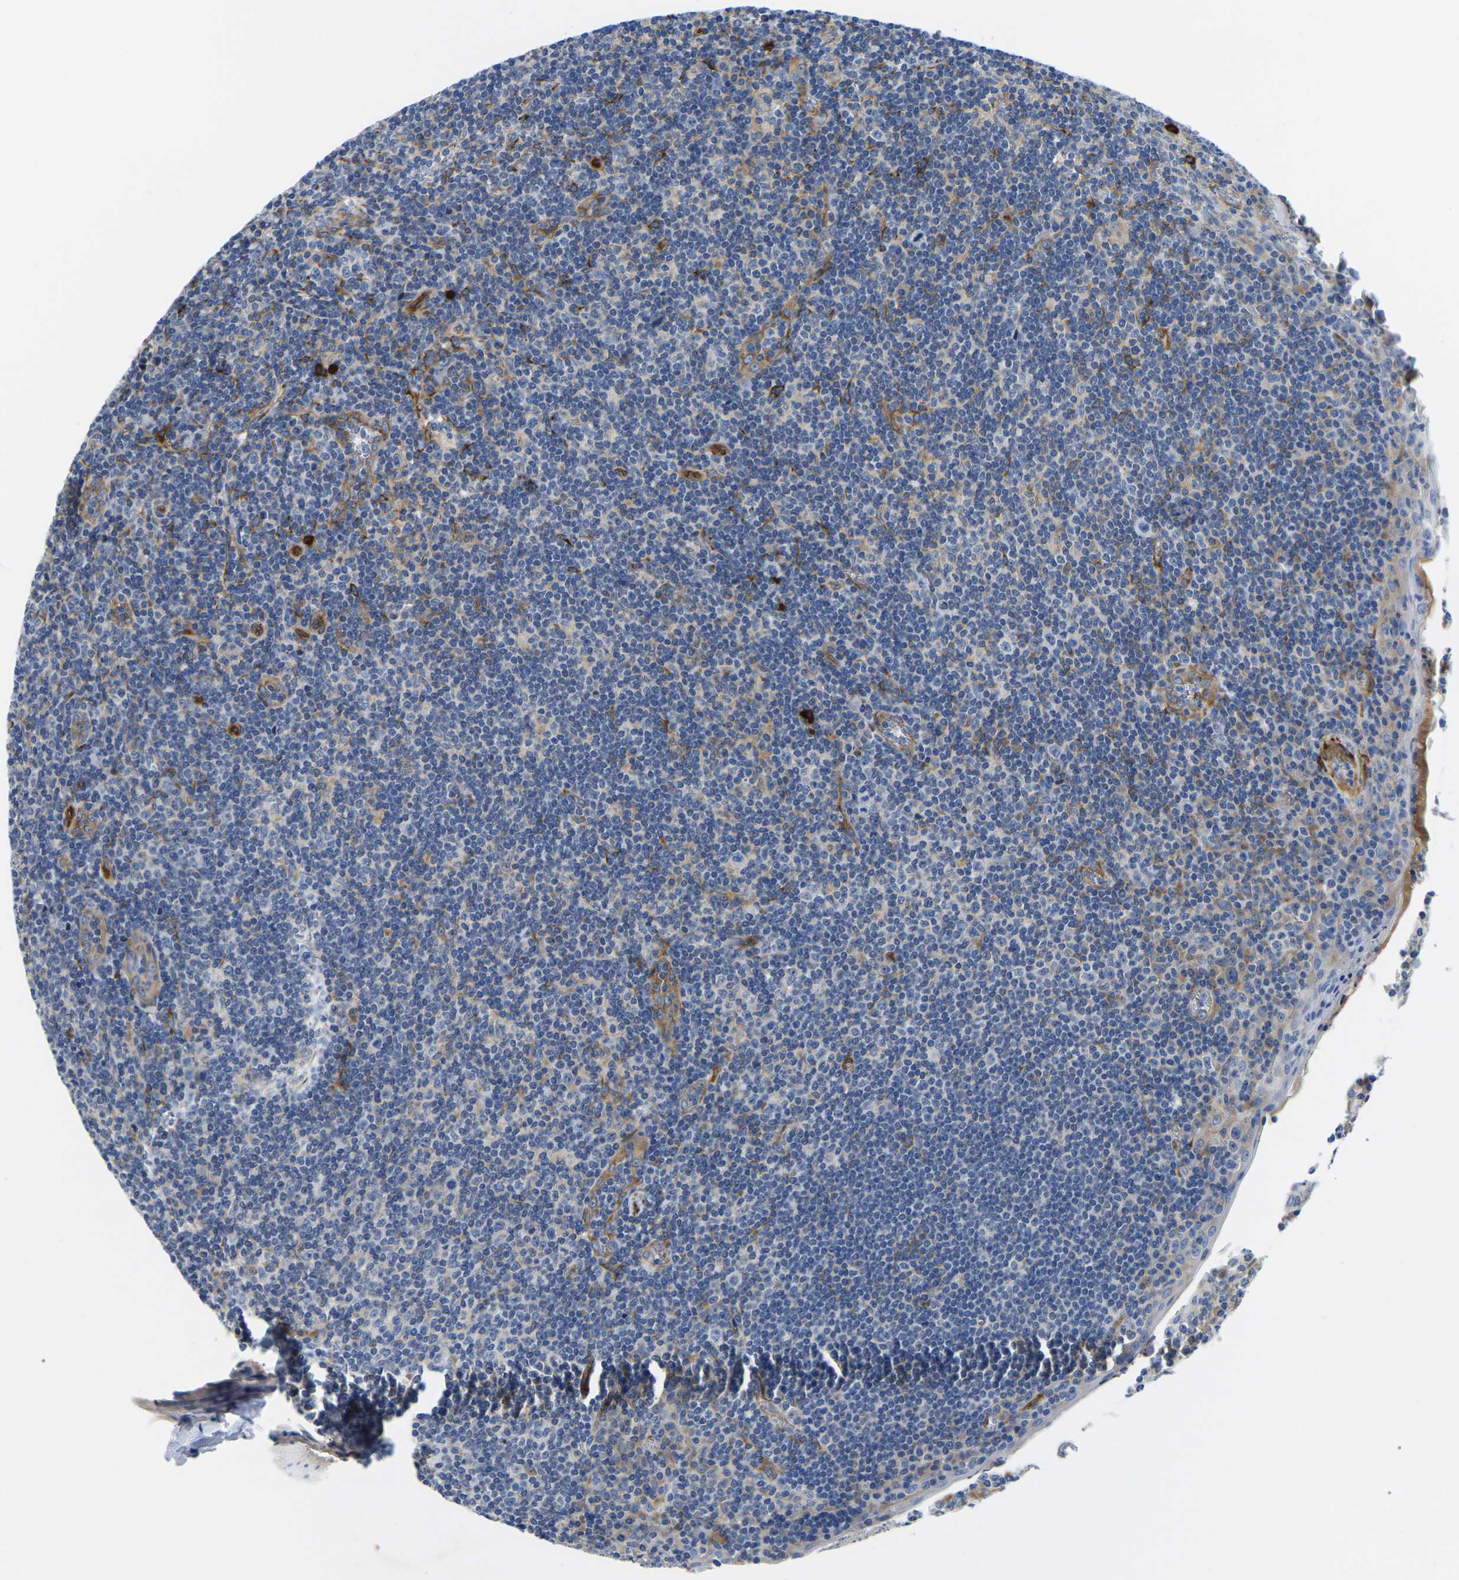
{"staining": {"intensity": "moderate", "quantity": "<25%", "location": "cytoplasmic/membranous"}, "tissue": "tonsil", "cell_type": "Germinal center cells", "image_type": "normal", "snomed": [{"axis": "morphology", "description": "Normal tissue, NOS"}, {"axis": "topography", "description": "Tonsil"}], "caption": "Protein expression analysis of benign tonsil shows moderate cytoplasmic/membranous positivity in about <25% of germinal center cells. The staining is performed using DAB brown chromogen to label protein expression. The nuclei are counter-stained blue using hematoxylin.", "gene": "DUSP8", "patient": {"sex": "male", "age": 37}}